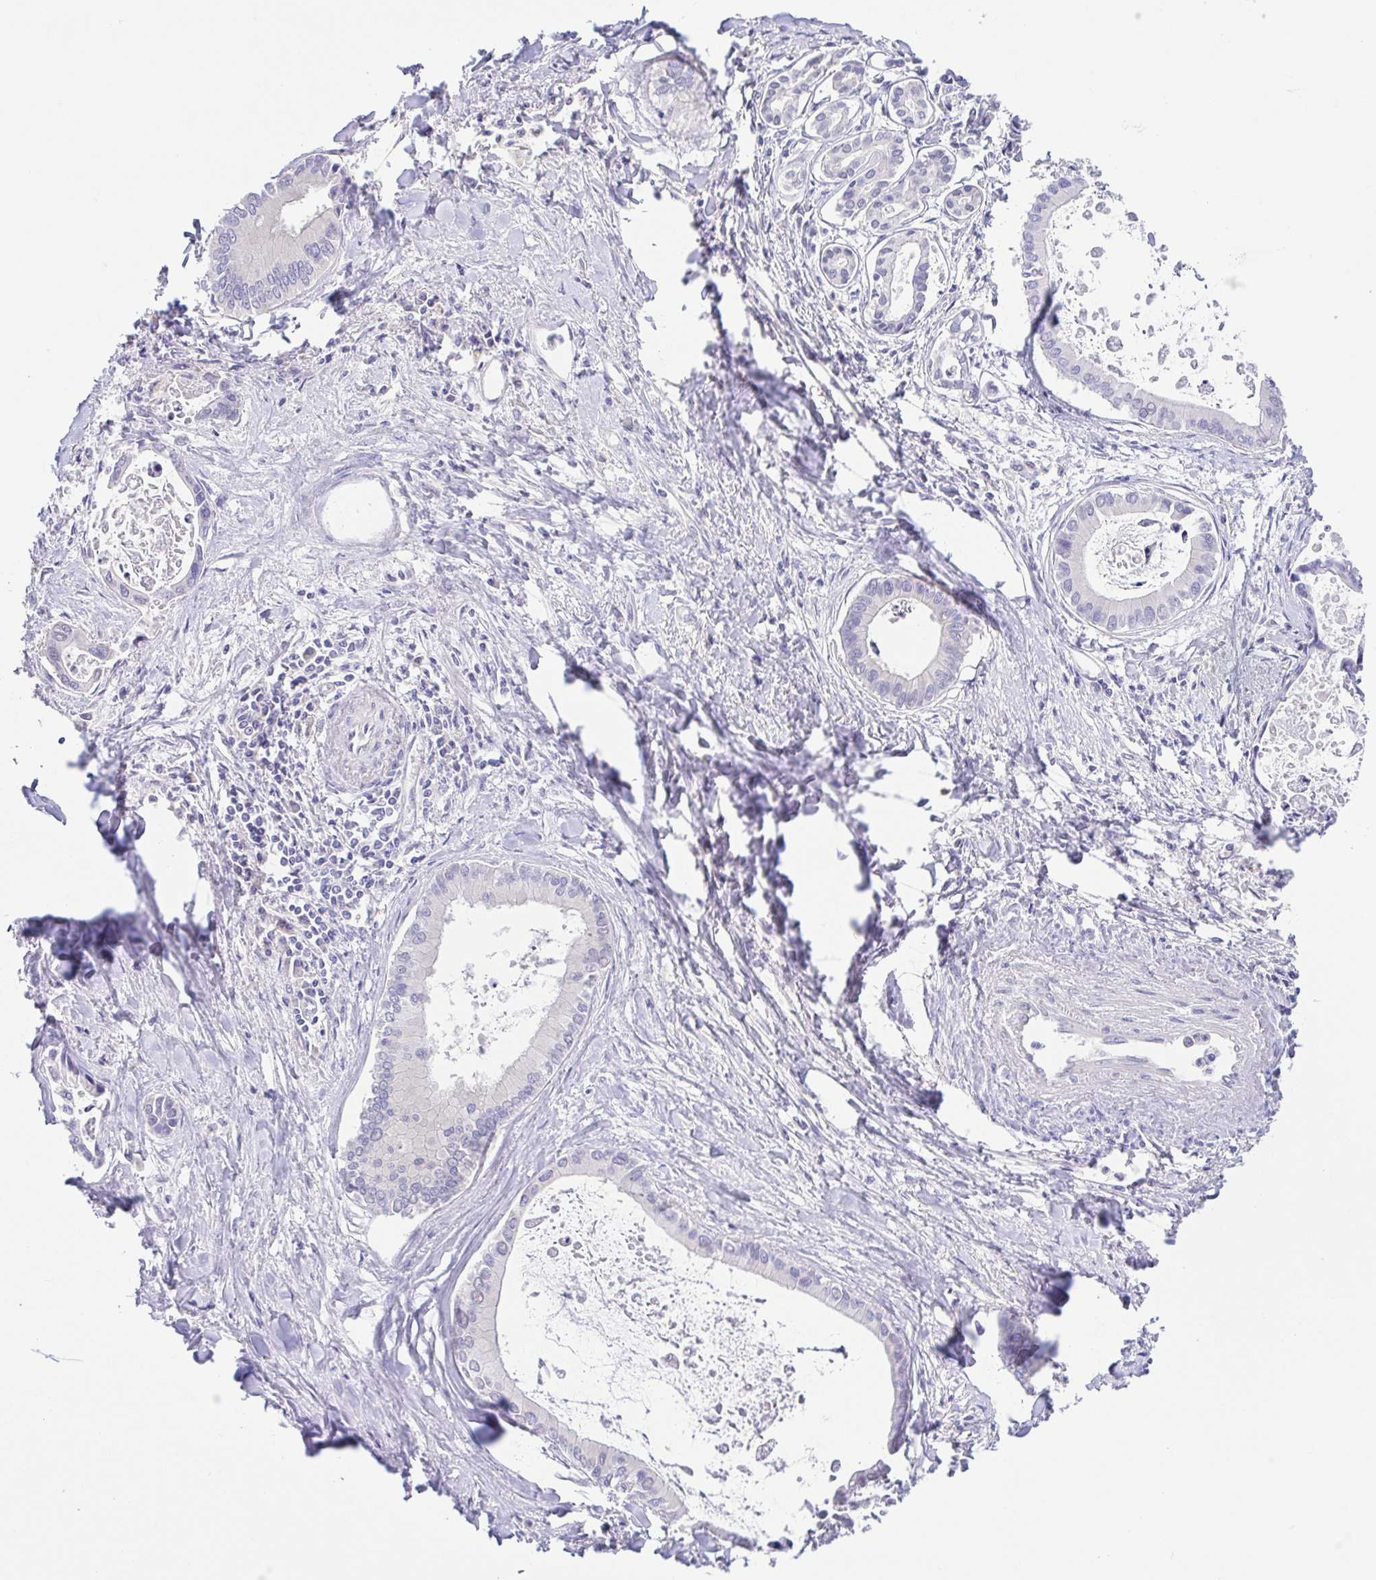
{"staining": {"intensity": "negative", "quantity": "none", "location": "none"}, "tissue": "liver cancer", "cell_type": "Tumor cells", "image_type": "cancer", "snomed": [{"axis": "morphology", "description": "Cholangiocarcinoma"}, {"axis": "topography", "description": "Liver"}], "caption": "A micrograph of liver cholangiocarcinoma stained for a protein displays no brown staining in tumor cells. The staining is performed using DAB (3,3'-diaminobenzidine) brown chromogen with nuclei counter-stained in using hematoxylin.", "gene": "A1BG", "patient": {"sex": "male", "age": 66}}